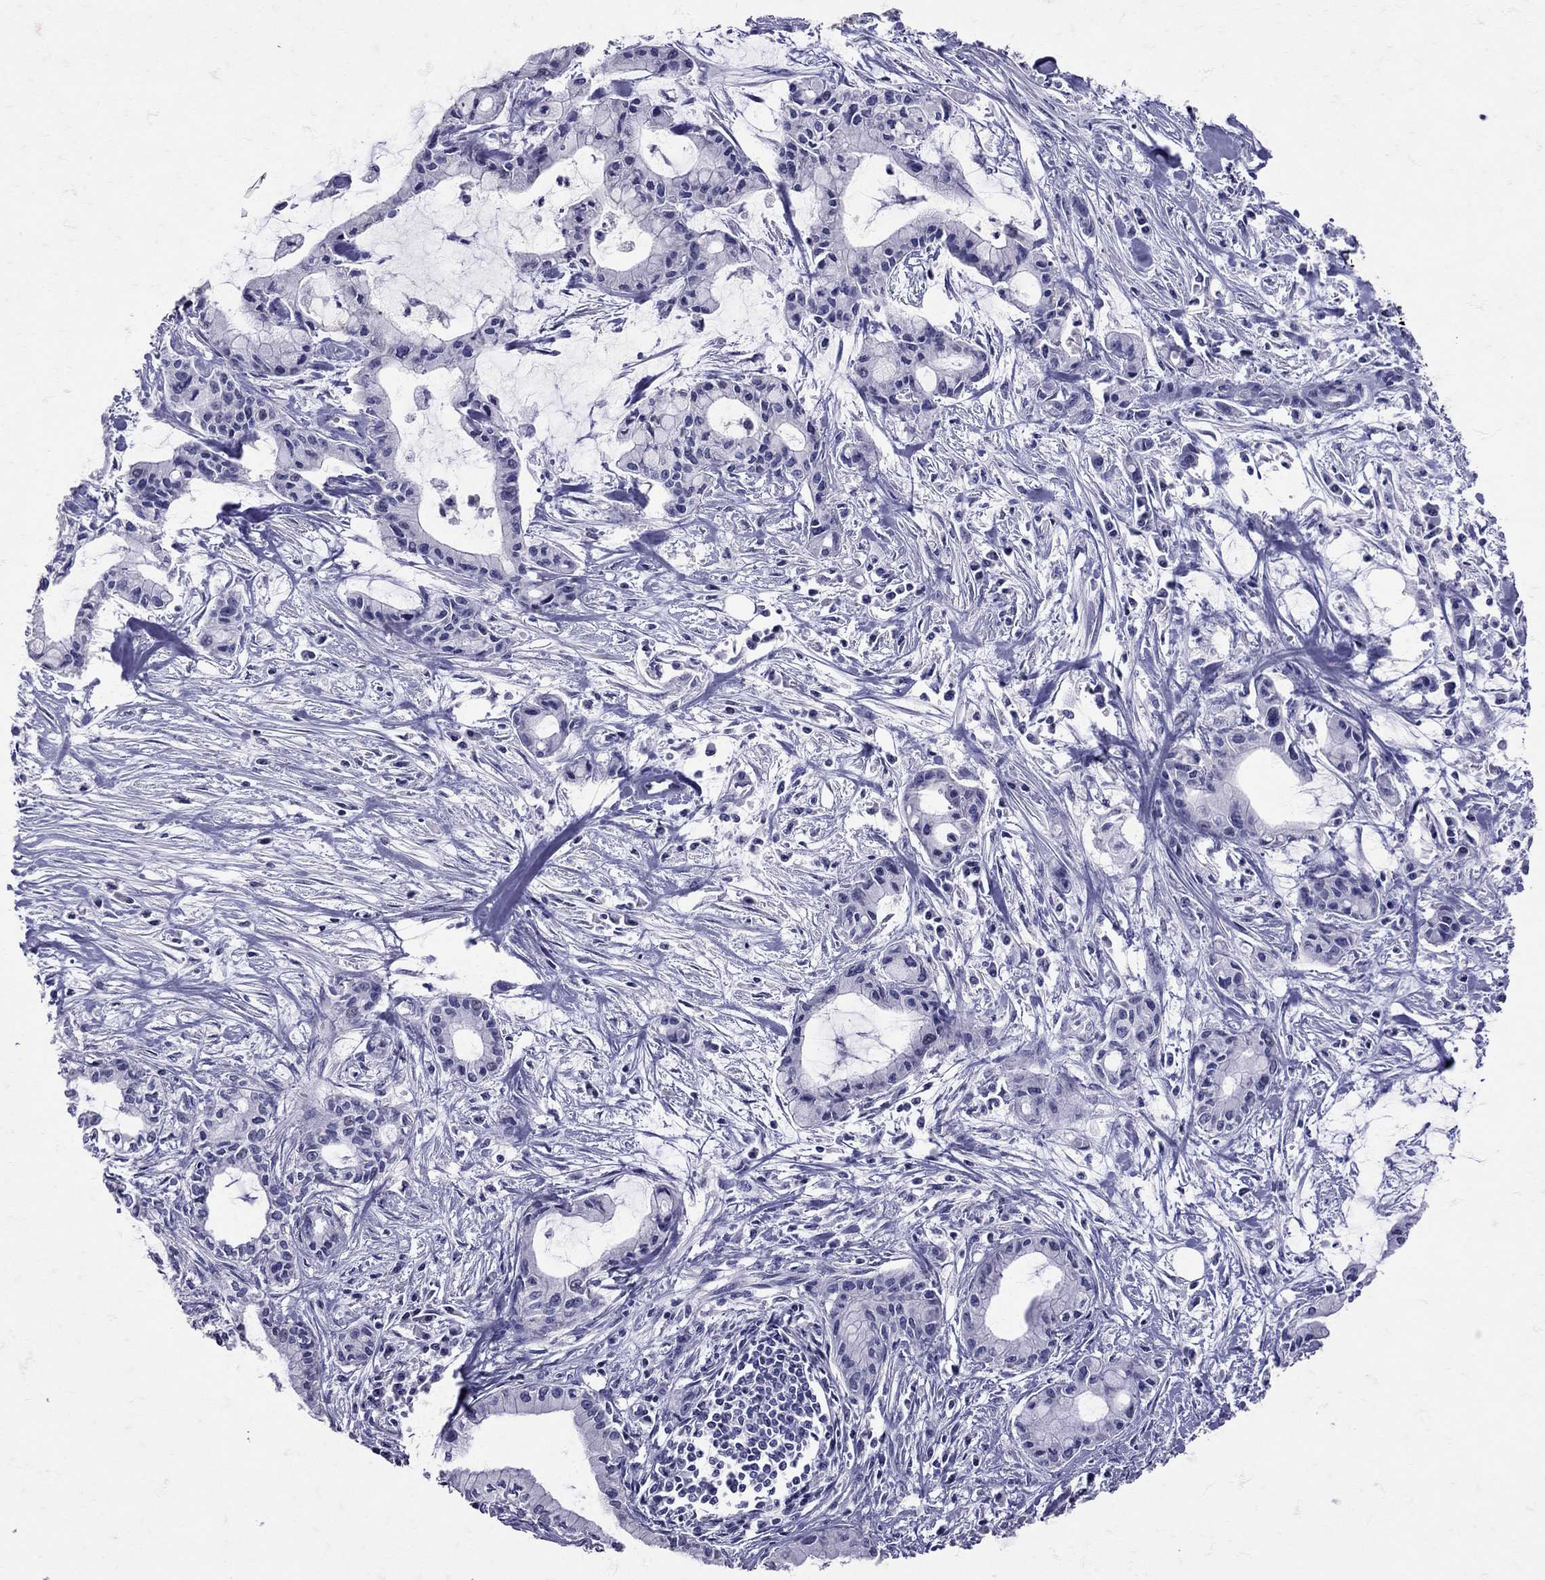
{"staining": {"intensity": "negative", "quantity": "none", "location": "none"}, "tissue": "pancreatic cancer", "cell_type": "Tumor cells", "image_type": "cancer", "snomed": [{"axis": "morphology", "description": "Adenocarcinoma, NOS"}, {"axis": "topography", "description": "Pancreas"}], "caption": "There is no significant expression in tumor cells of pancreatic cancer.", "gene": "SST", "patient": {"sex": "male", "age": 48}}